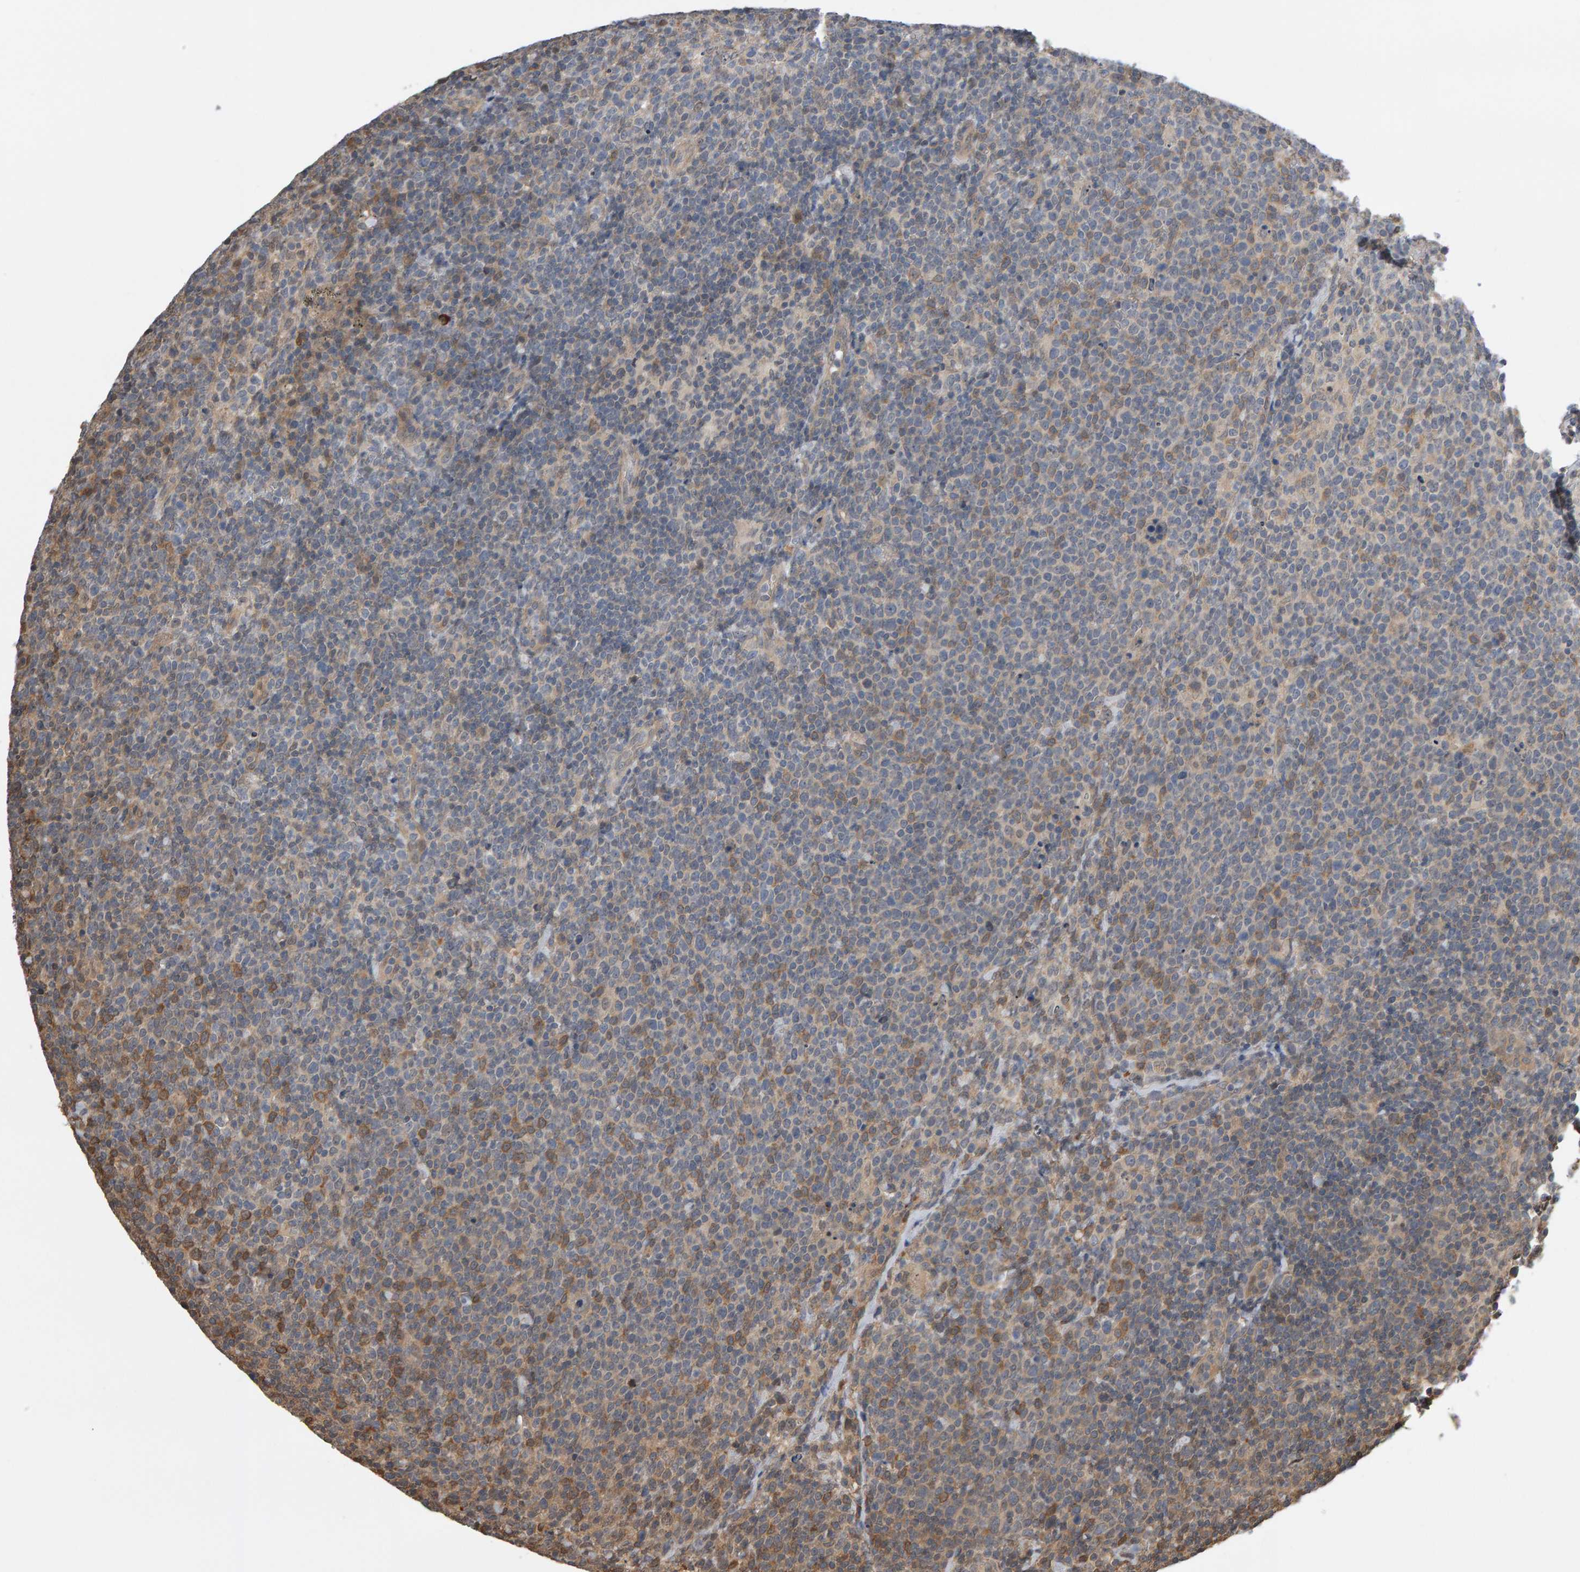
{"staining": {"intensity": "moderate", "quantity": "<25%", "location": "cytoplasmic/membranous"}, "tissue": "lymphoma", "cell_type": "Tumor cells", "image_type": "cancer", "snomed": [{"axis": "morphology", "description": "Malignant lymphoma, non-Hodgkin's type, High grade"}, {"axis": "topography", "description": "Lymph node"}], "caption": "Lymphoma stained with a protein marker reveals moderate staining in tumor cells.", "gene": "COASY", "patient": {"sex": "male", "age": 61}}